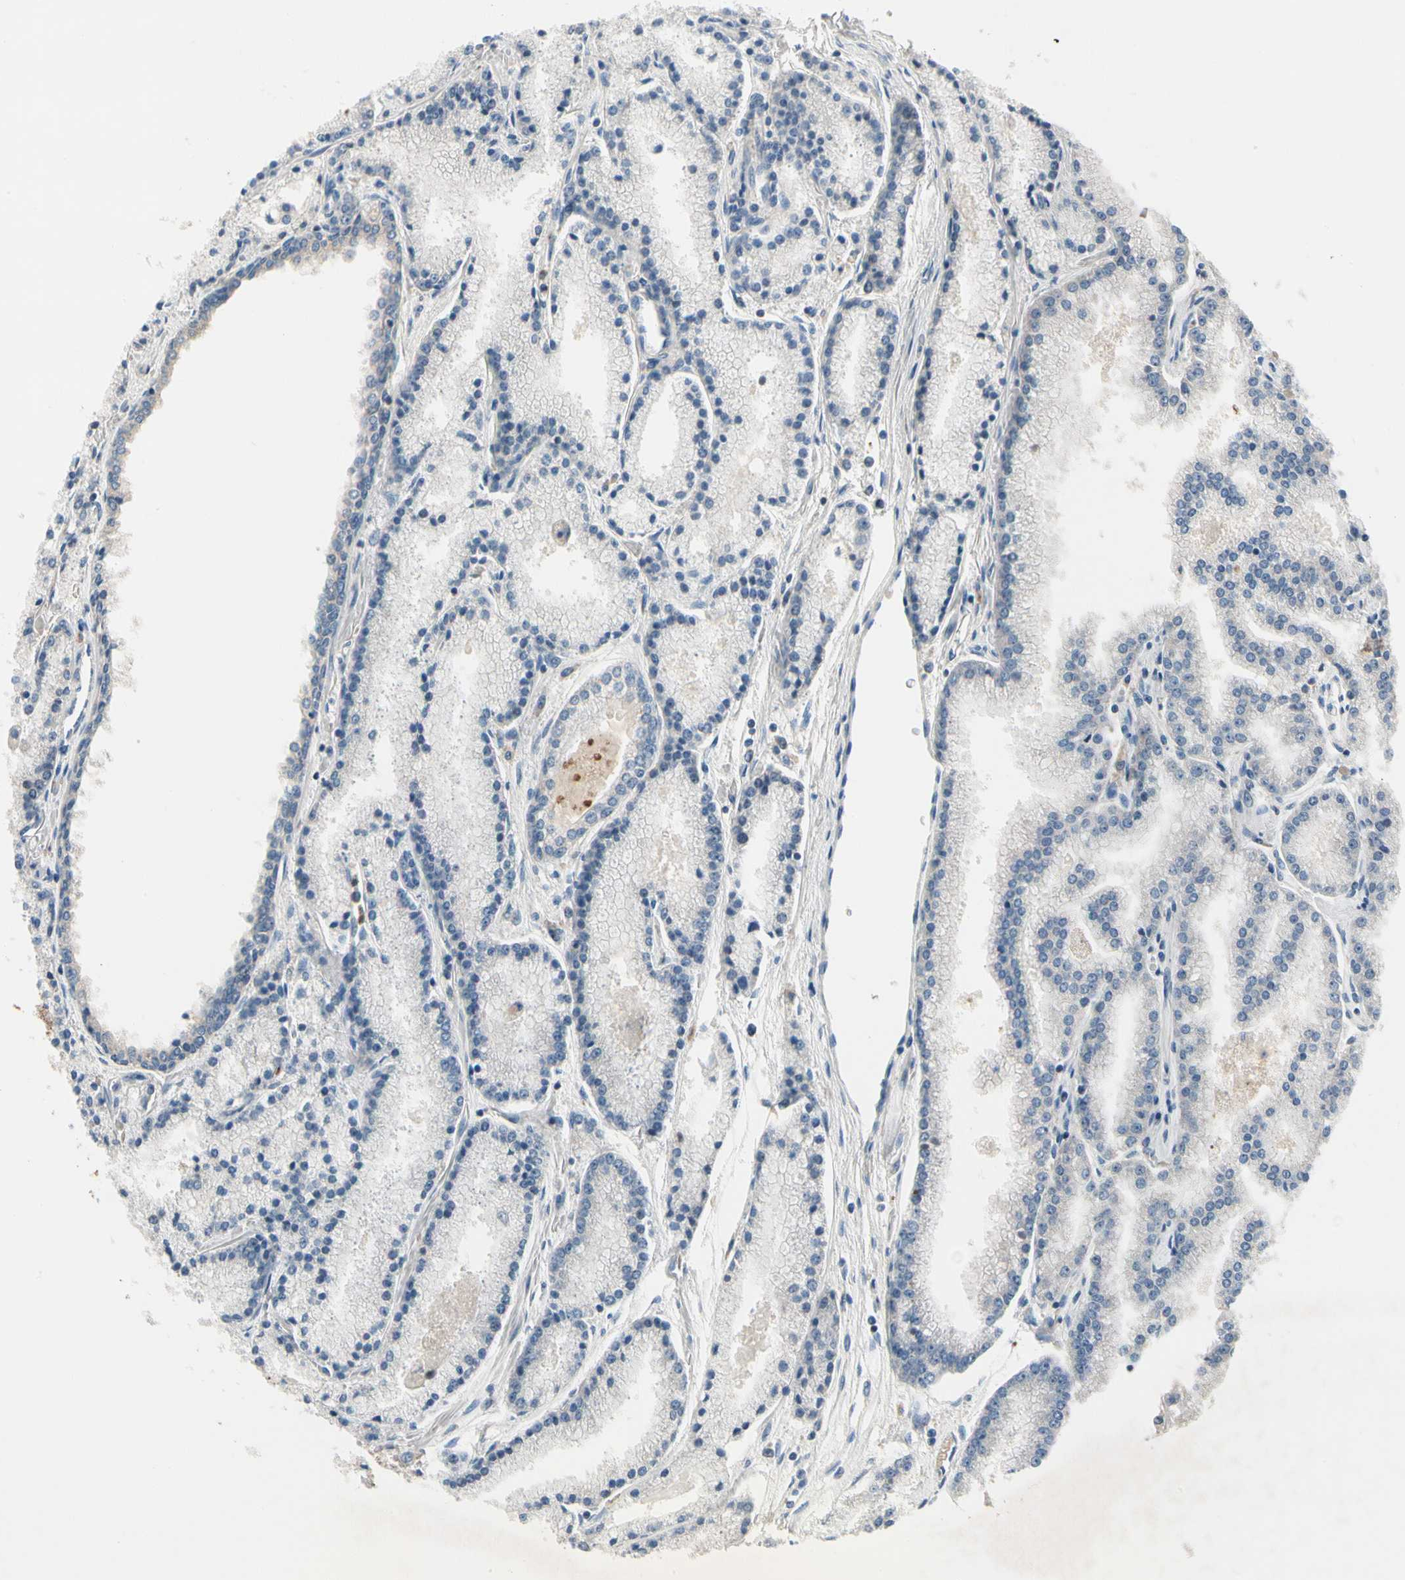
{"staining": {"intensity": "negative", "quantity": "none", "location": "none"}, "tissue": "prostate cancer", "cell_type": "Tumor cells", "image_type": "cancer", "snomed": [{"axis": "morphology", "description": "Adenocarcinoma, High grade"}, {"axis": "topography", "description": "Prostate"}], "caption": "A micrograph of prostate cancer (adenocarcinoma (high-grade)) stained for a protein shows no brown staining in tumor cells. (Brightfield microscopy of DAB immunohistochemistry (IHC) at high magnification).", "gene": "HJURP", "patient": {"sex": "male", "age": 61}}